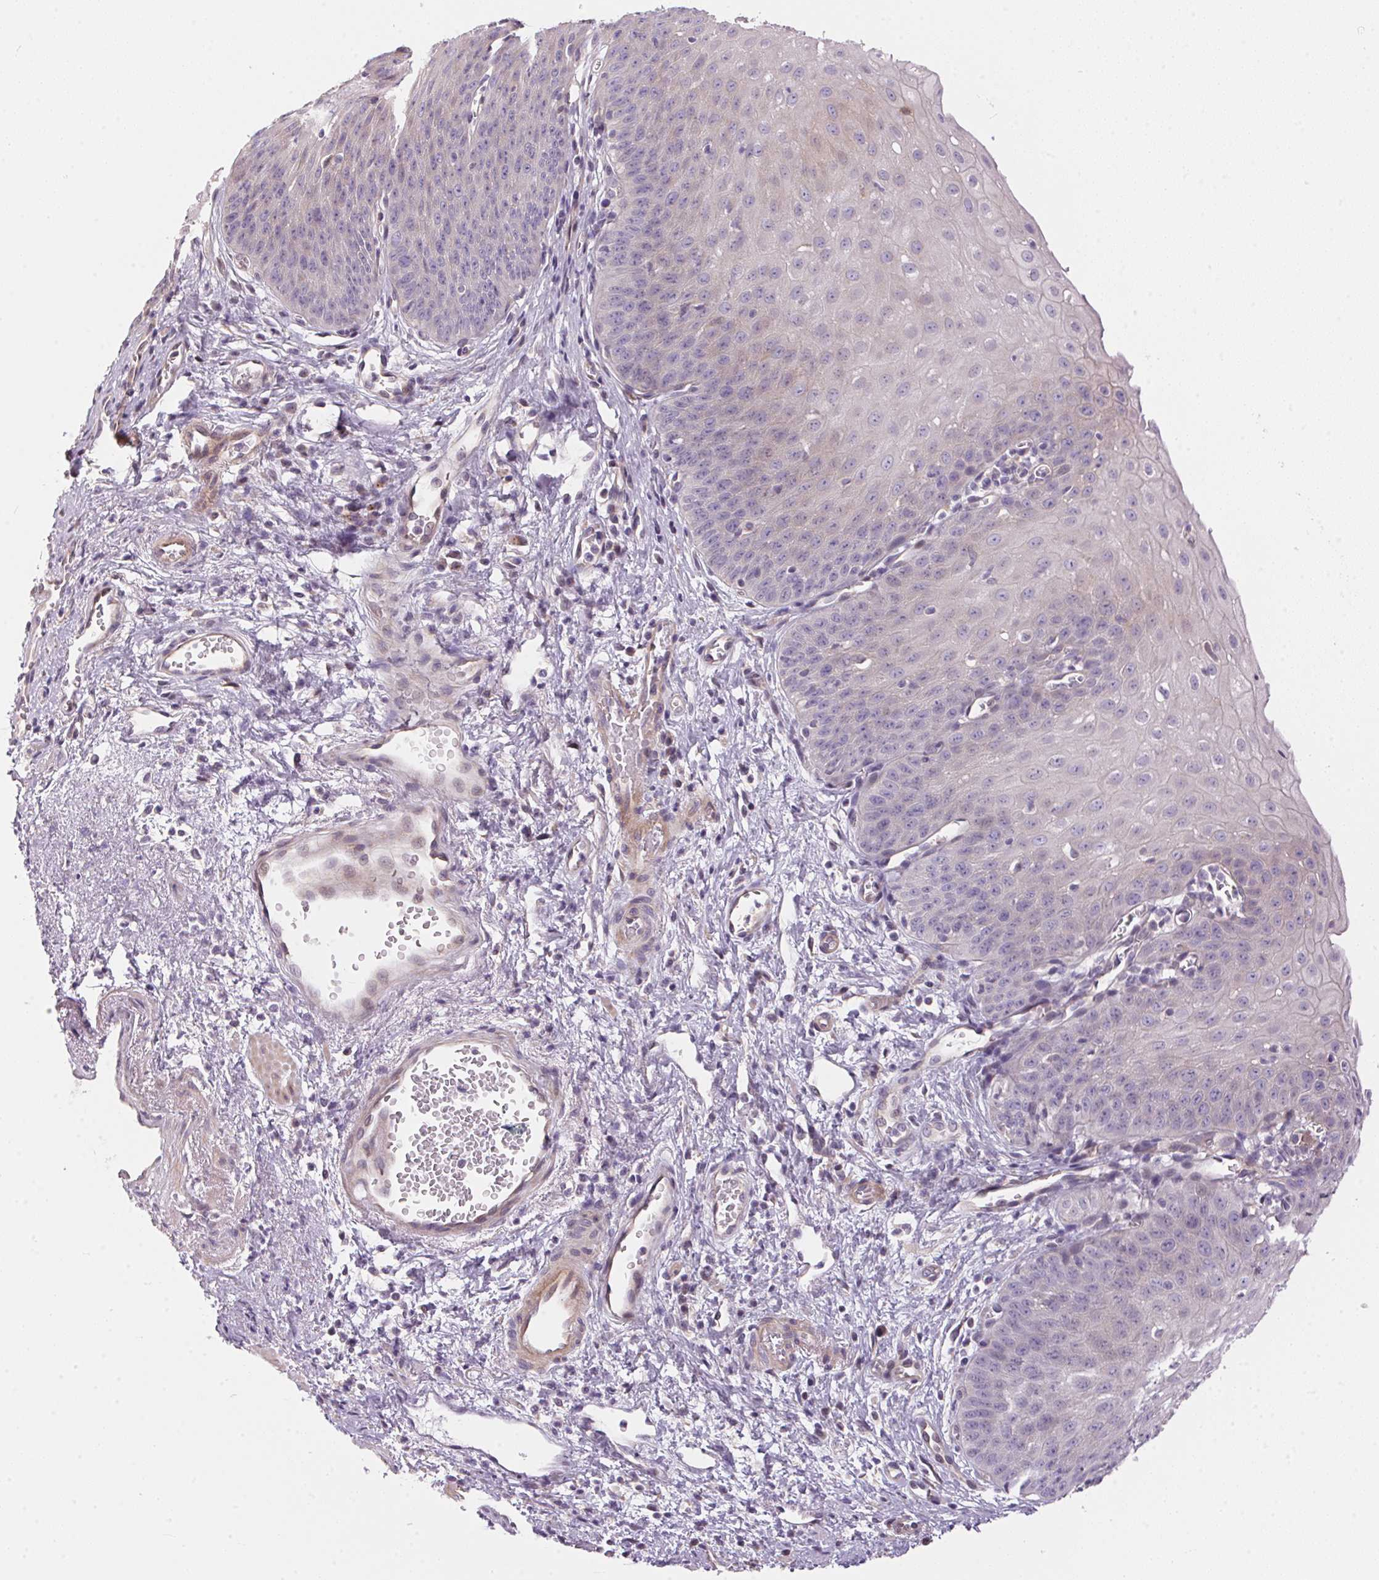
{"staining": {"intensity": "negative", "quantity": "none", "location": "none"}, "tissue": "esophagus", "cell_type": "Squamous epithelial cells", "image_type": "normal", "snomed": [{"axis": "morphology", "description": "Normal tissue, NOS"}, {"axis": "topography", "description": "Esophagus"}], "caption": "DAB (3,3'-diaminobenzidine) immunohistochemical staining of unremarkable human esophagus demonstrates no significant staining in squamous epithelial cells.", "gene": "UNC13B", "patient": {"sex": "male", "age": 71}}